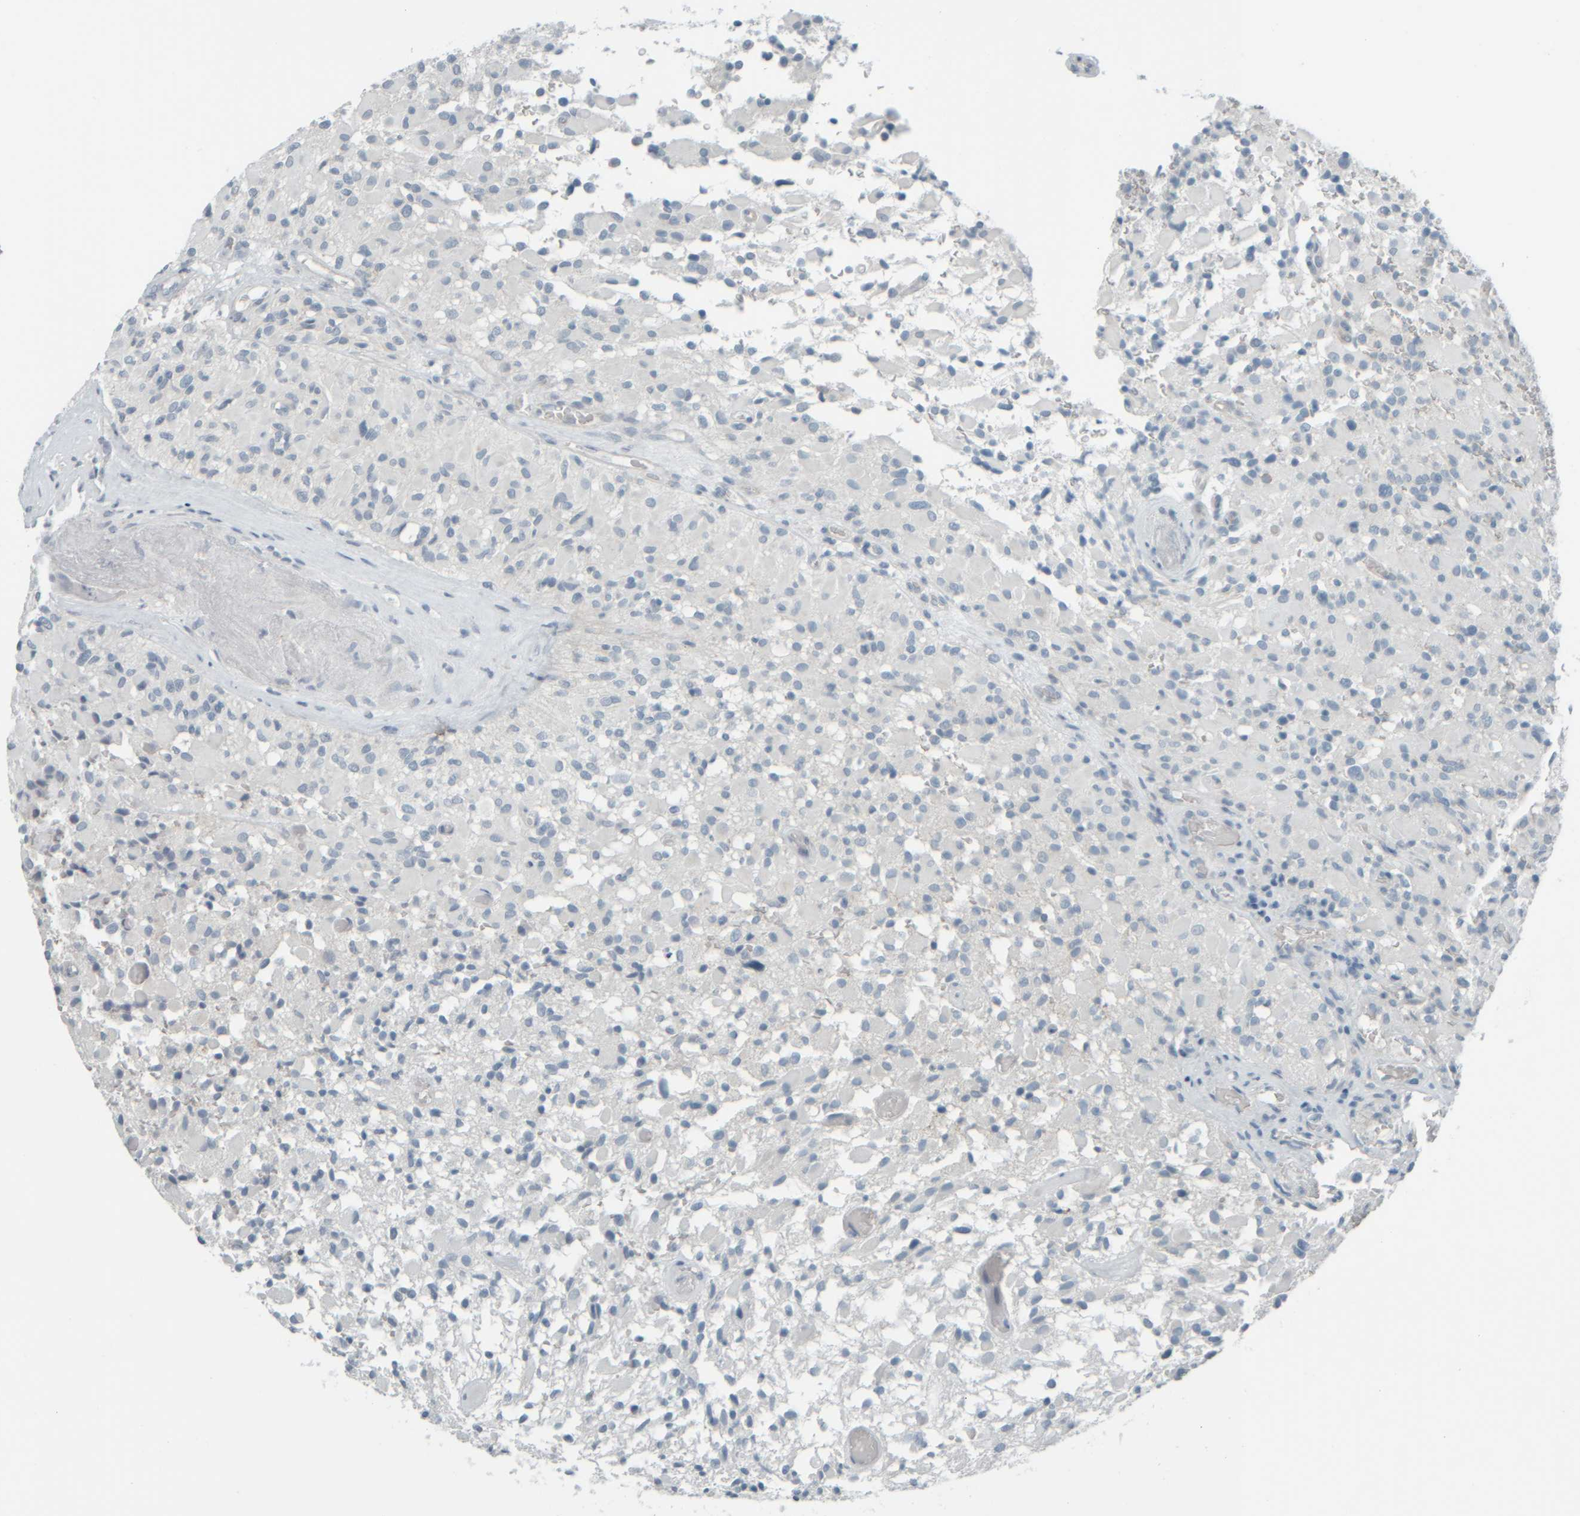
{"staining": {"intensity": "negative", "quantity": "none", "location": "none"}, "tissue": "glioma", "cell_type": "Tumor cells", "image_type": "cancer", "snomed": [{"axis": "morphology", "description": "Glioma, malignant, High grade"}, {"axis": "topography", "description": "Brain"}], "caption": "Tumor cells are negative for protein expression in human glioma.", "gene": "TPSAB1", "patient": {"sex": "male", "age": 71}}